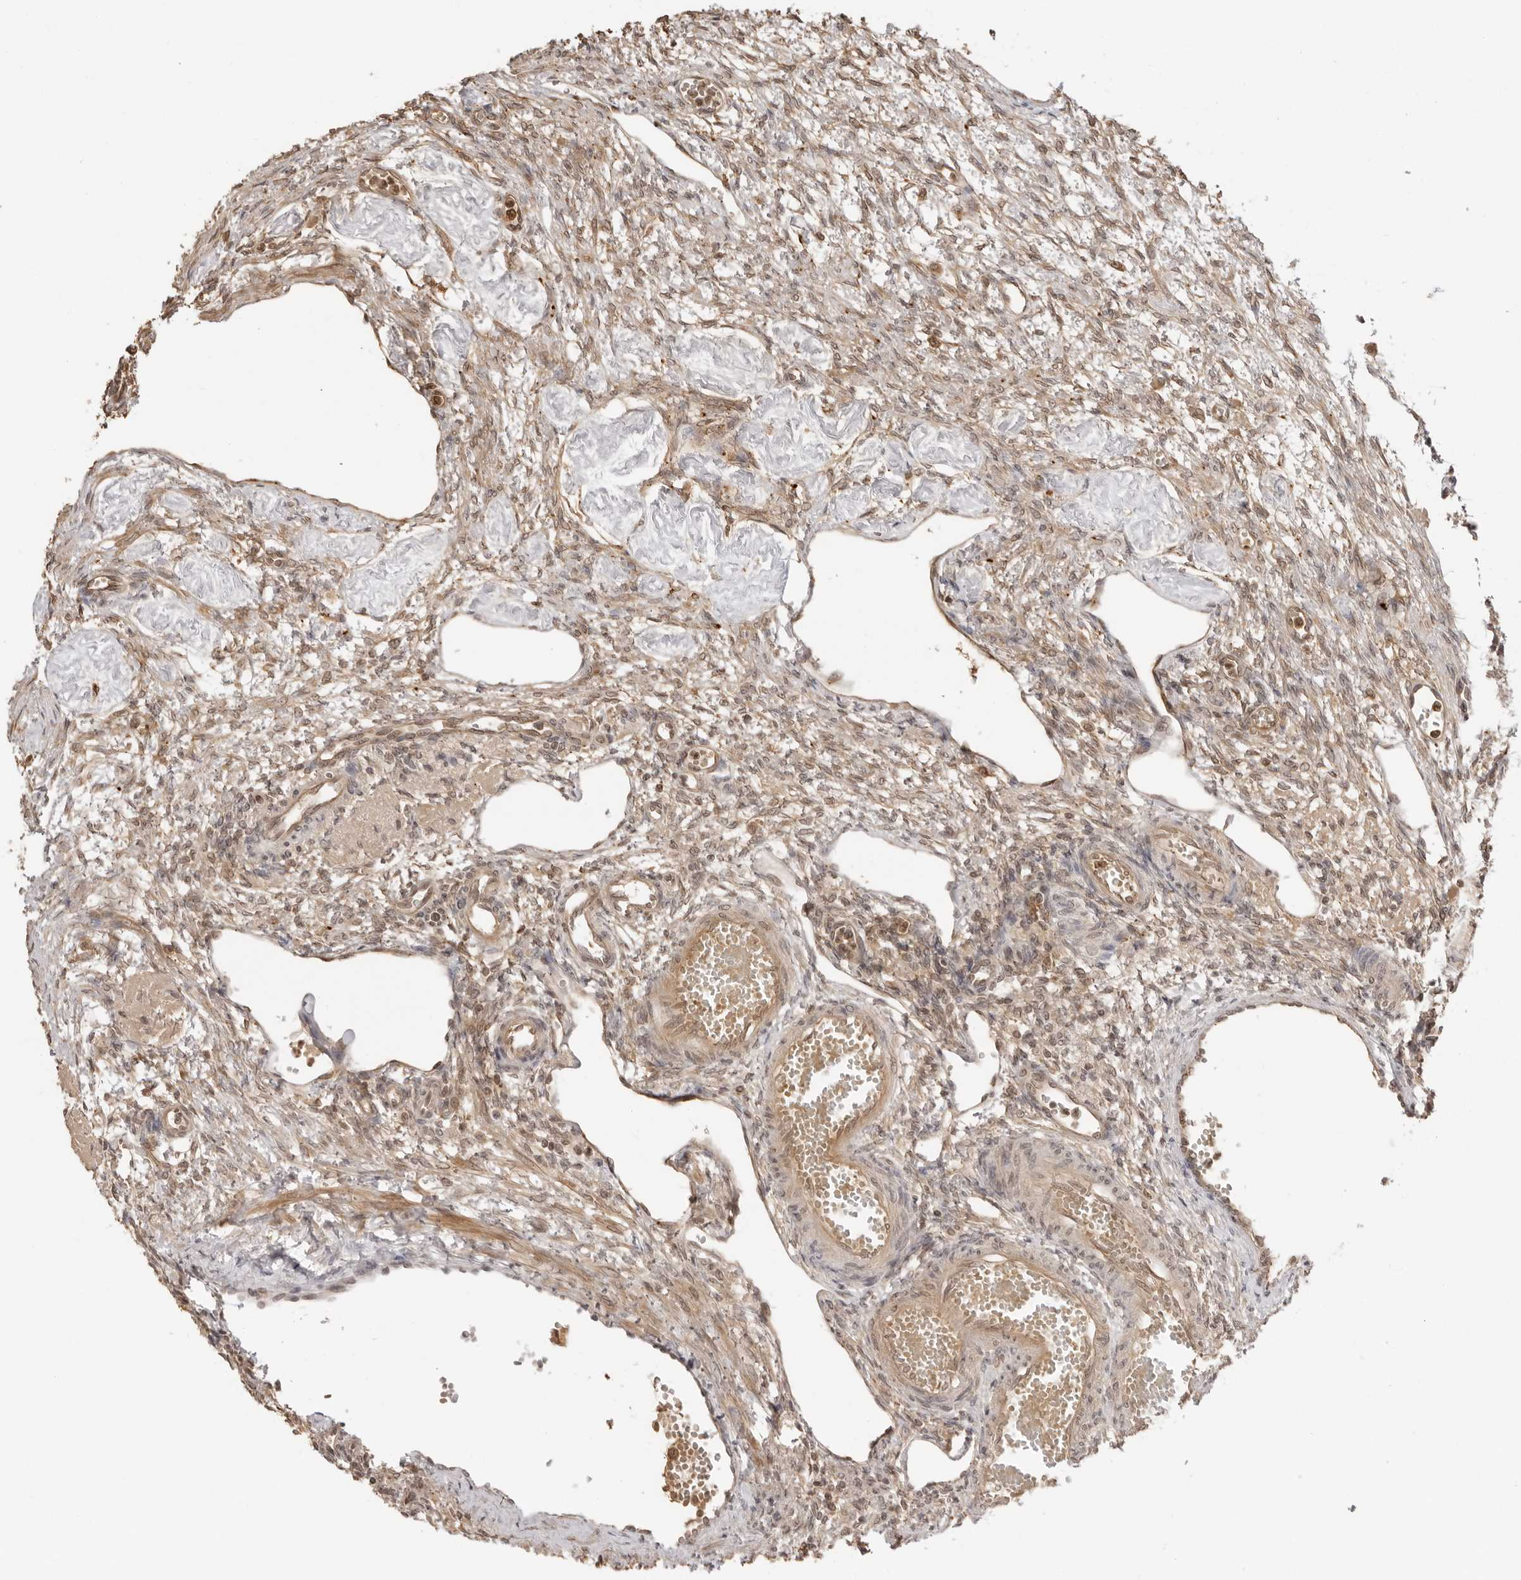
{"staining": {"intensity": "weak", "quantity": "25%-75%", "location": "cytoplasmic/membranous,nuclear"}, "tissue": "ovary", "cell_type": "Ovarian stroma cells", "image_type": "normal", "snomed": [{"axis": "morphology", "description": "Normal tissue, NOS"}, {"axis": "topography", "description": "Ovary"}], "caption": "Protein staining reveals weak cytoplasmic/membranous,nuclear positivity in about 25%-75% of ovarian stroma cells in benign ovary.", "gene": "IKBKE", "patient": {"sex": "female", "age": 33}}